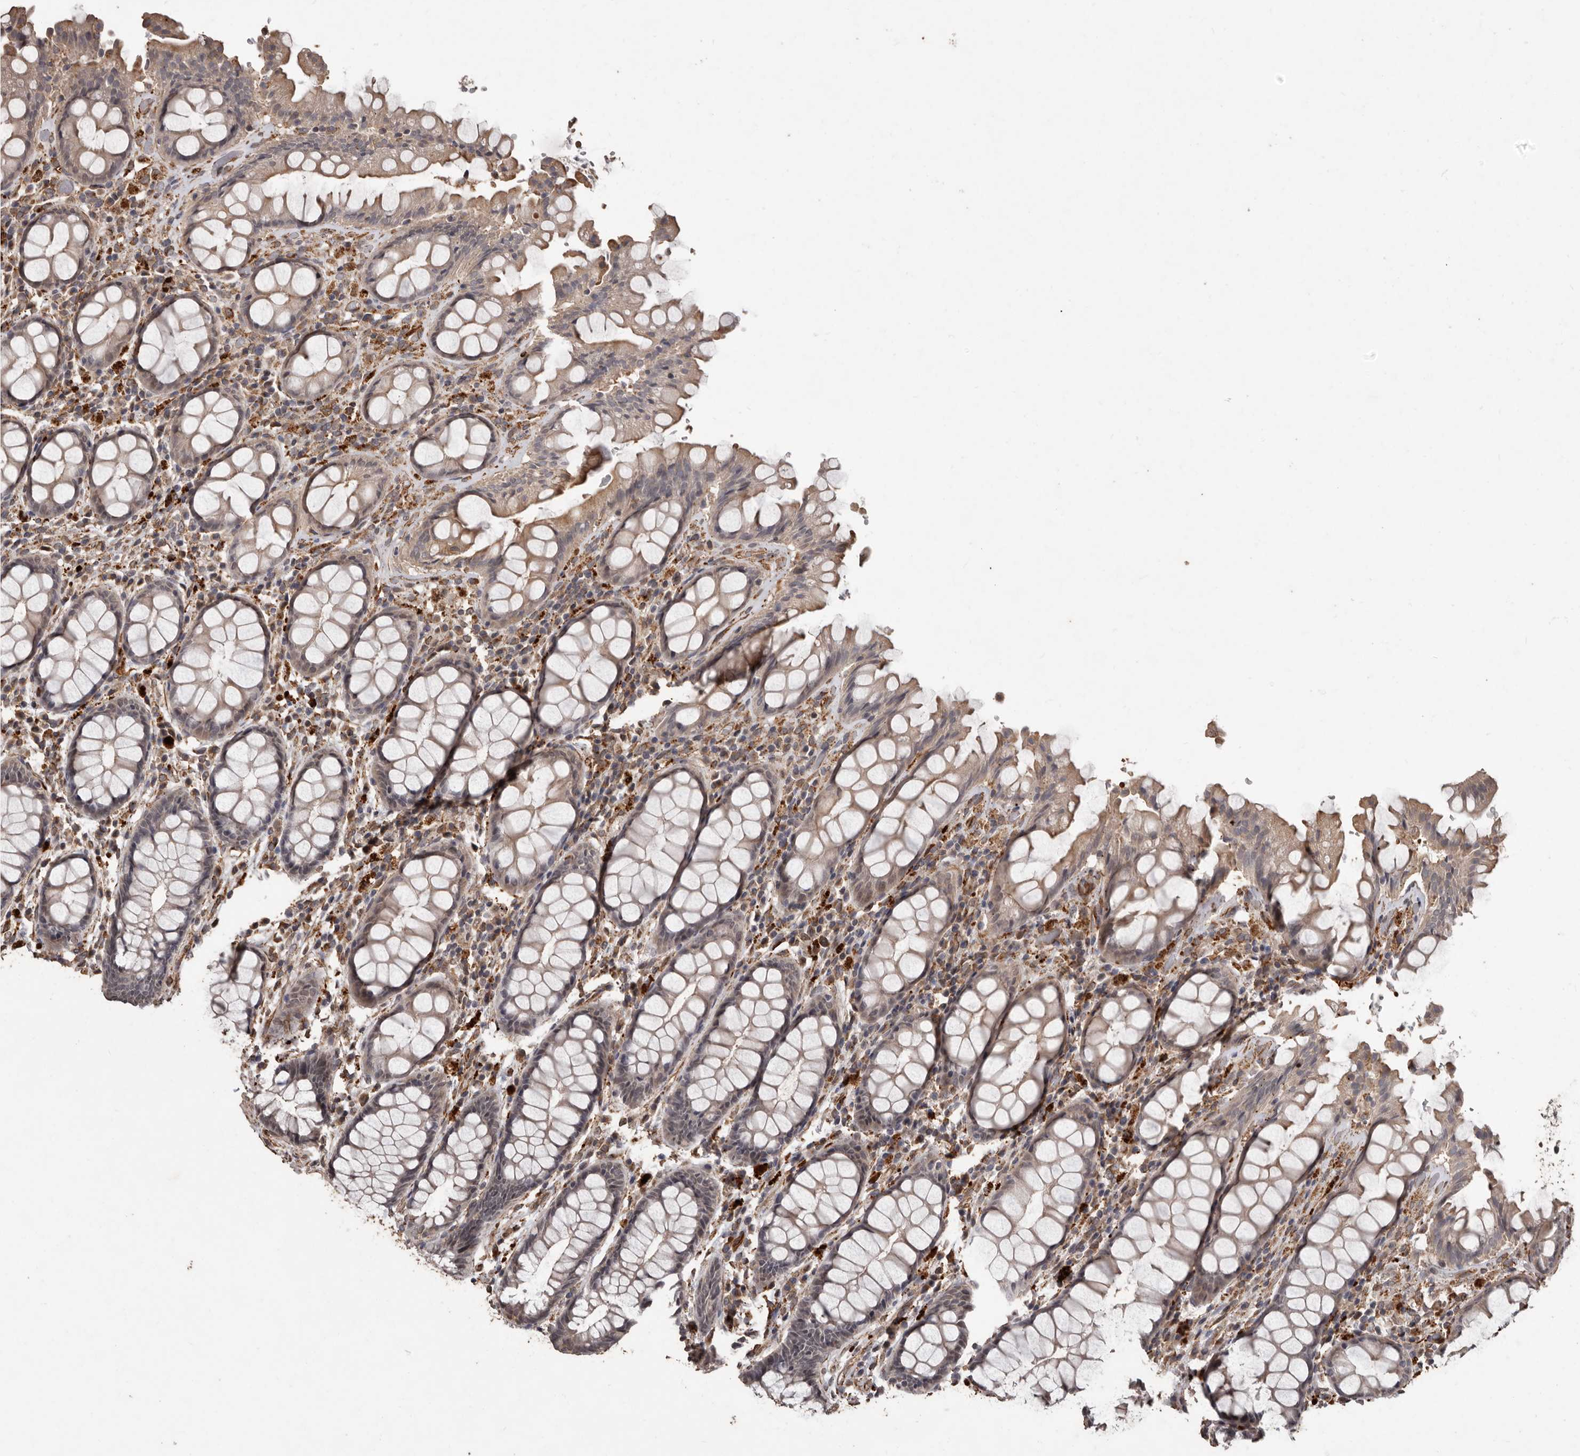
{"staining": {"intensity": "moderate", "quantity": "25%-75%", "location": "cytoplasmic/membranous"}, "tissue": "rectum", "cell_type": "Glandular cells", "image_type": "normal", "snomed": [{"axis": "morphology", "description": "Normal tissue, NOS"}, {"axis": "topography", "description": "Rectum"}], "caption": "Rectum stained with immunohistochemistry reveals moderate cytoplasmic/membranous staining in about 25%-75% of glandular cells.", "gene": "BRAT1", "patient": {"sex": "male", "age": 64}}